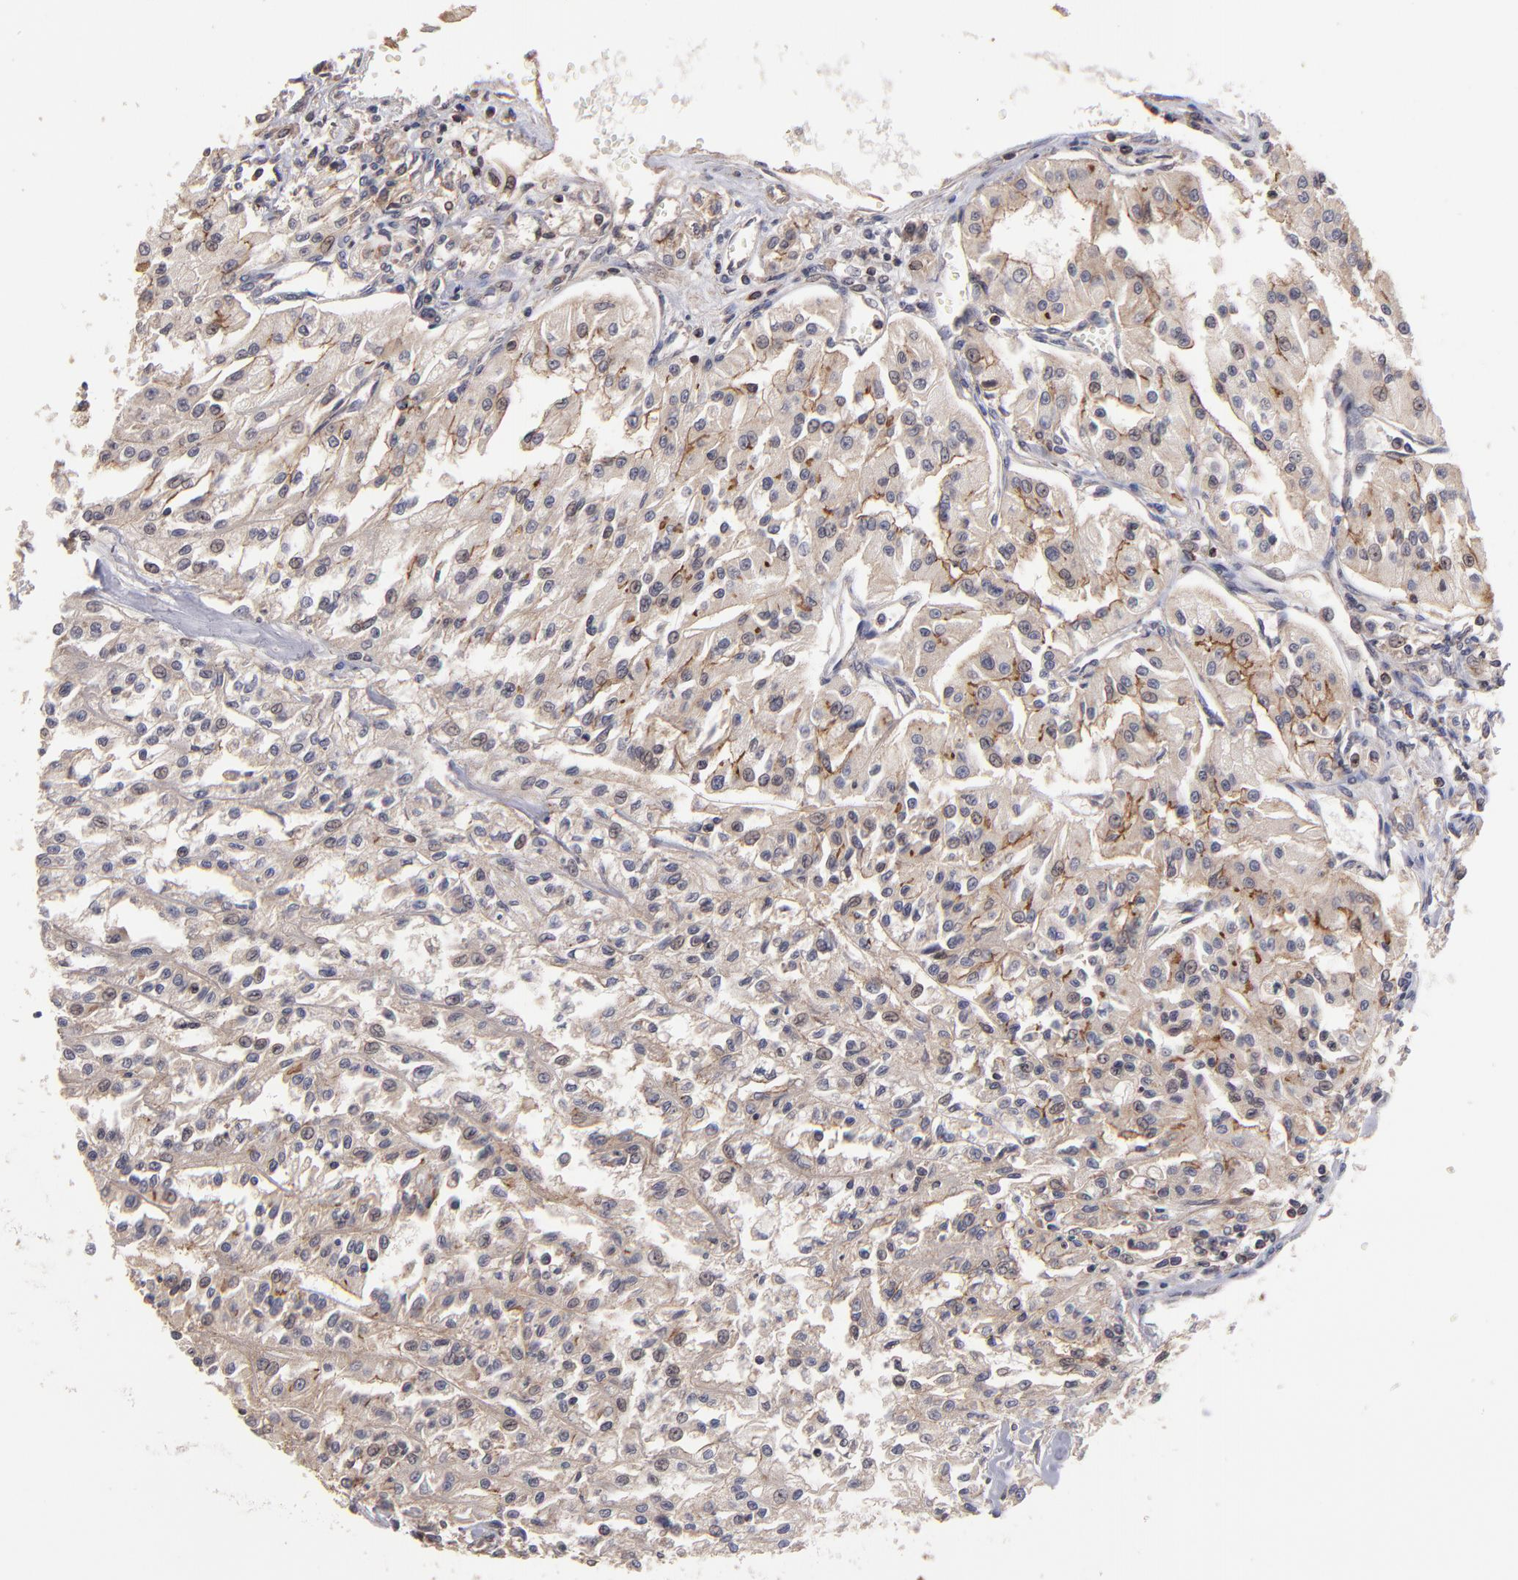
{"staining": {"intensity": "moderate", "quantity": "<25%", "location": "cytoplasmic/membranous"}, "tissue": "renal cancer", "cell_type": "Tumor cells", "image_type": "cancer", "snomed": [{"axis": "morphology", "description": "Adenocarcinoma, NOS"}, {"axis": "topography", "description": "Kidney"}], "caption": "This micrograph demonstrates renal cancer (adenocarcinoma) stained with immunohistochemistry (IHC) to label a protein in brown. The cytoplasmic/membranous of tumor cells show moderate positivity for the protein. Nuclei are counter-stained blue.", "gene": "NF2", "patient": {"sex": "male", "age": 78}}